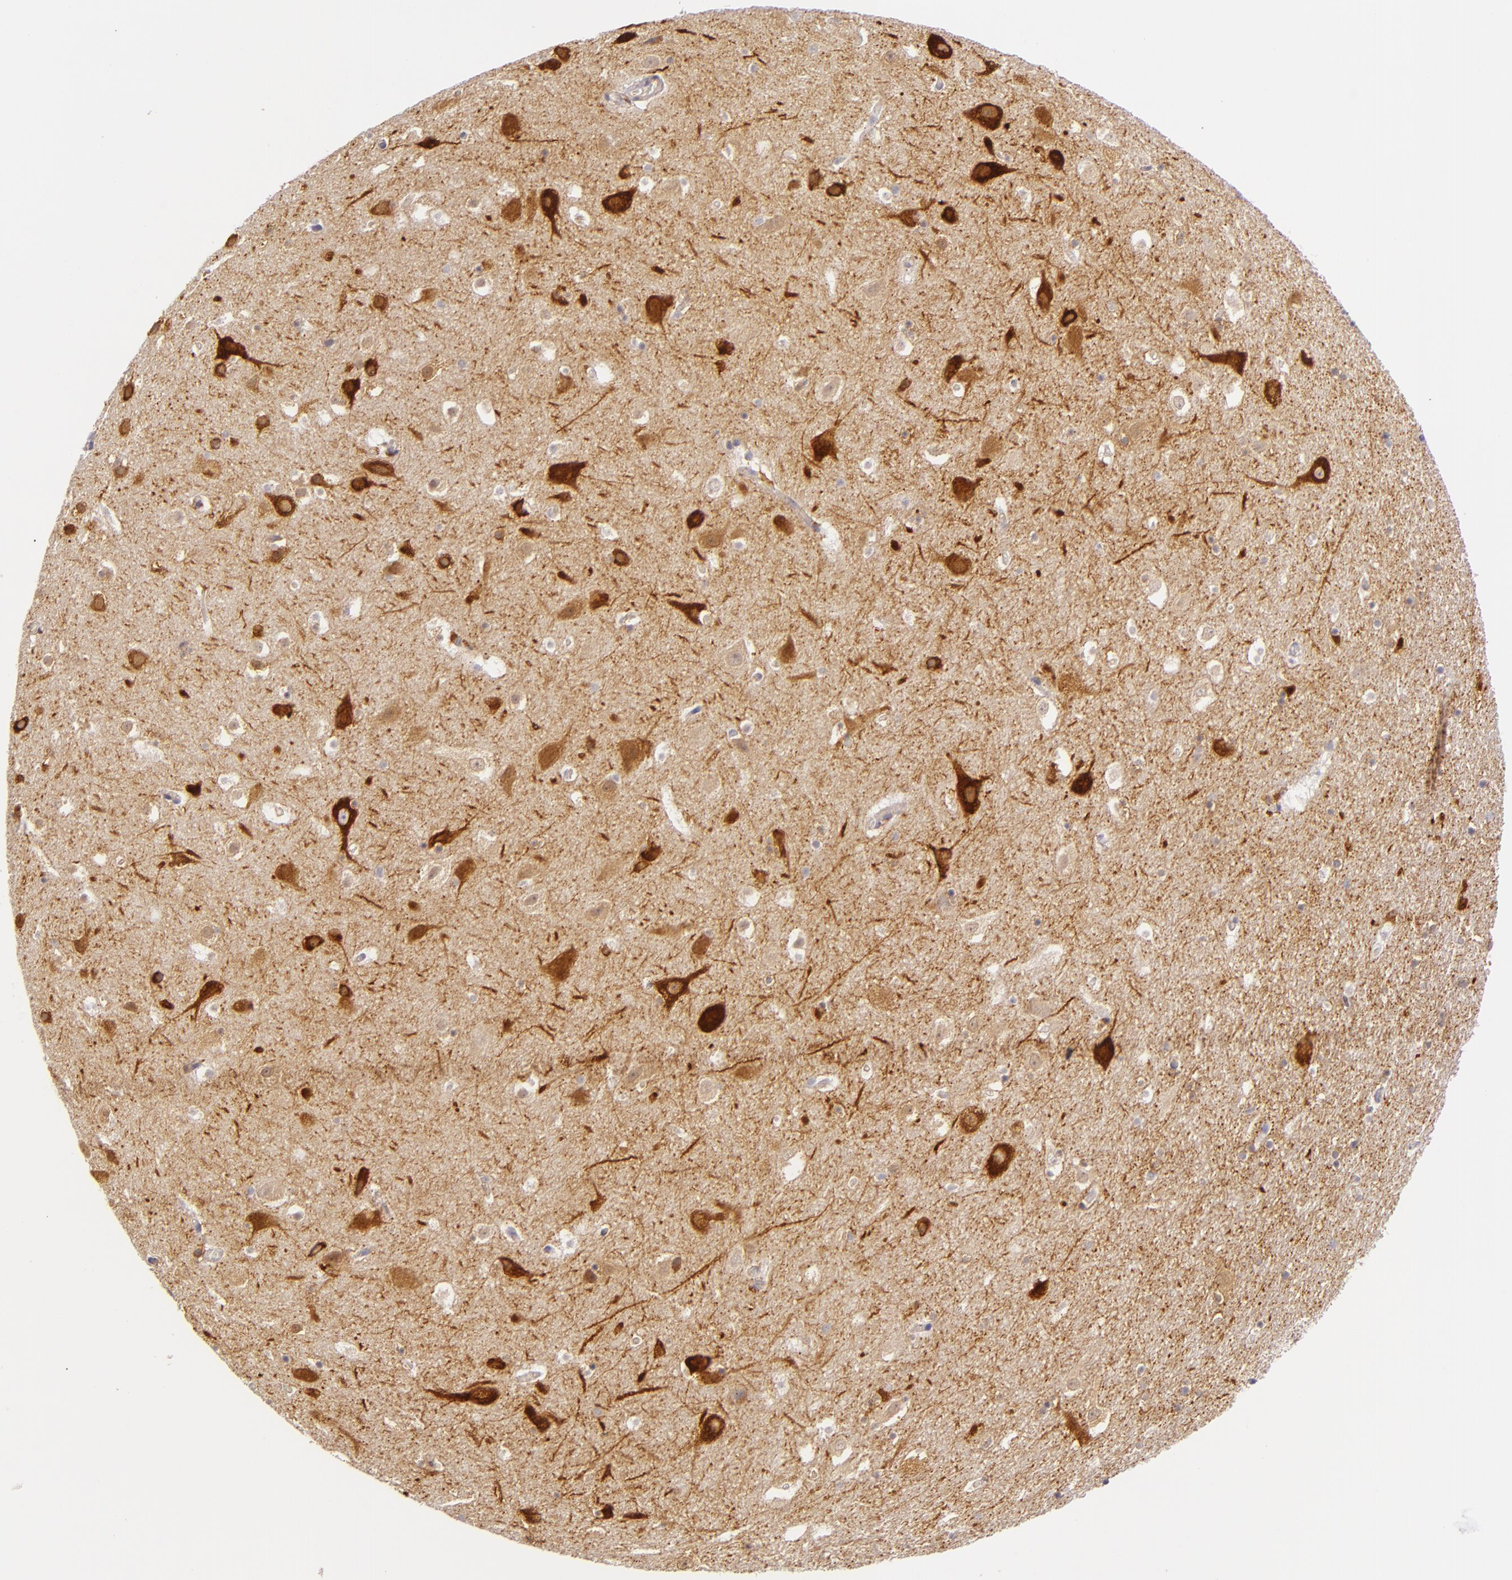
{"staining": {"intensity": "negative", "quantity": "none", "location": "none"}, "tissue": "hippocampus", "cell_type": "Glial cells", "image_type": "normal", "snomed": [{"axis": "morphology", "description": "Normal tissue, NOS"}, {"axis": "topography", "description": "Hippocampus"}], "caption": "Immunohistochemistry (IHC) image of benign hippocampus: human hippocampus stained with DAB exhibits no significant protein positivity in glial cells.", "gene": "CTSF", "patient": {"sex": "male", "age": 45}}